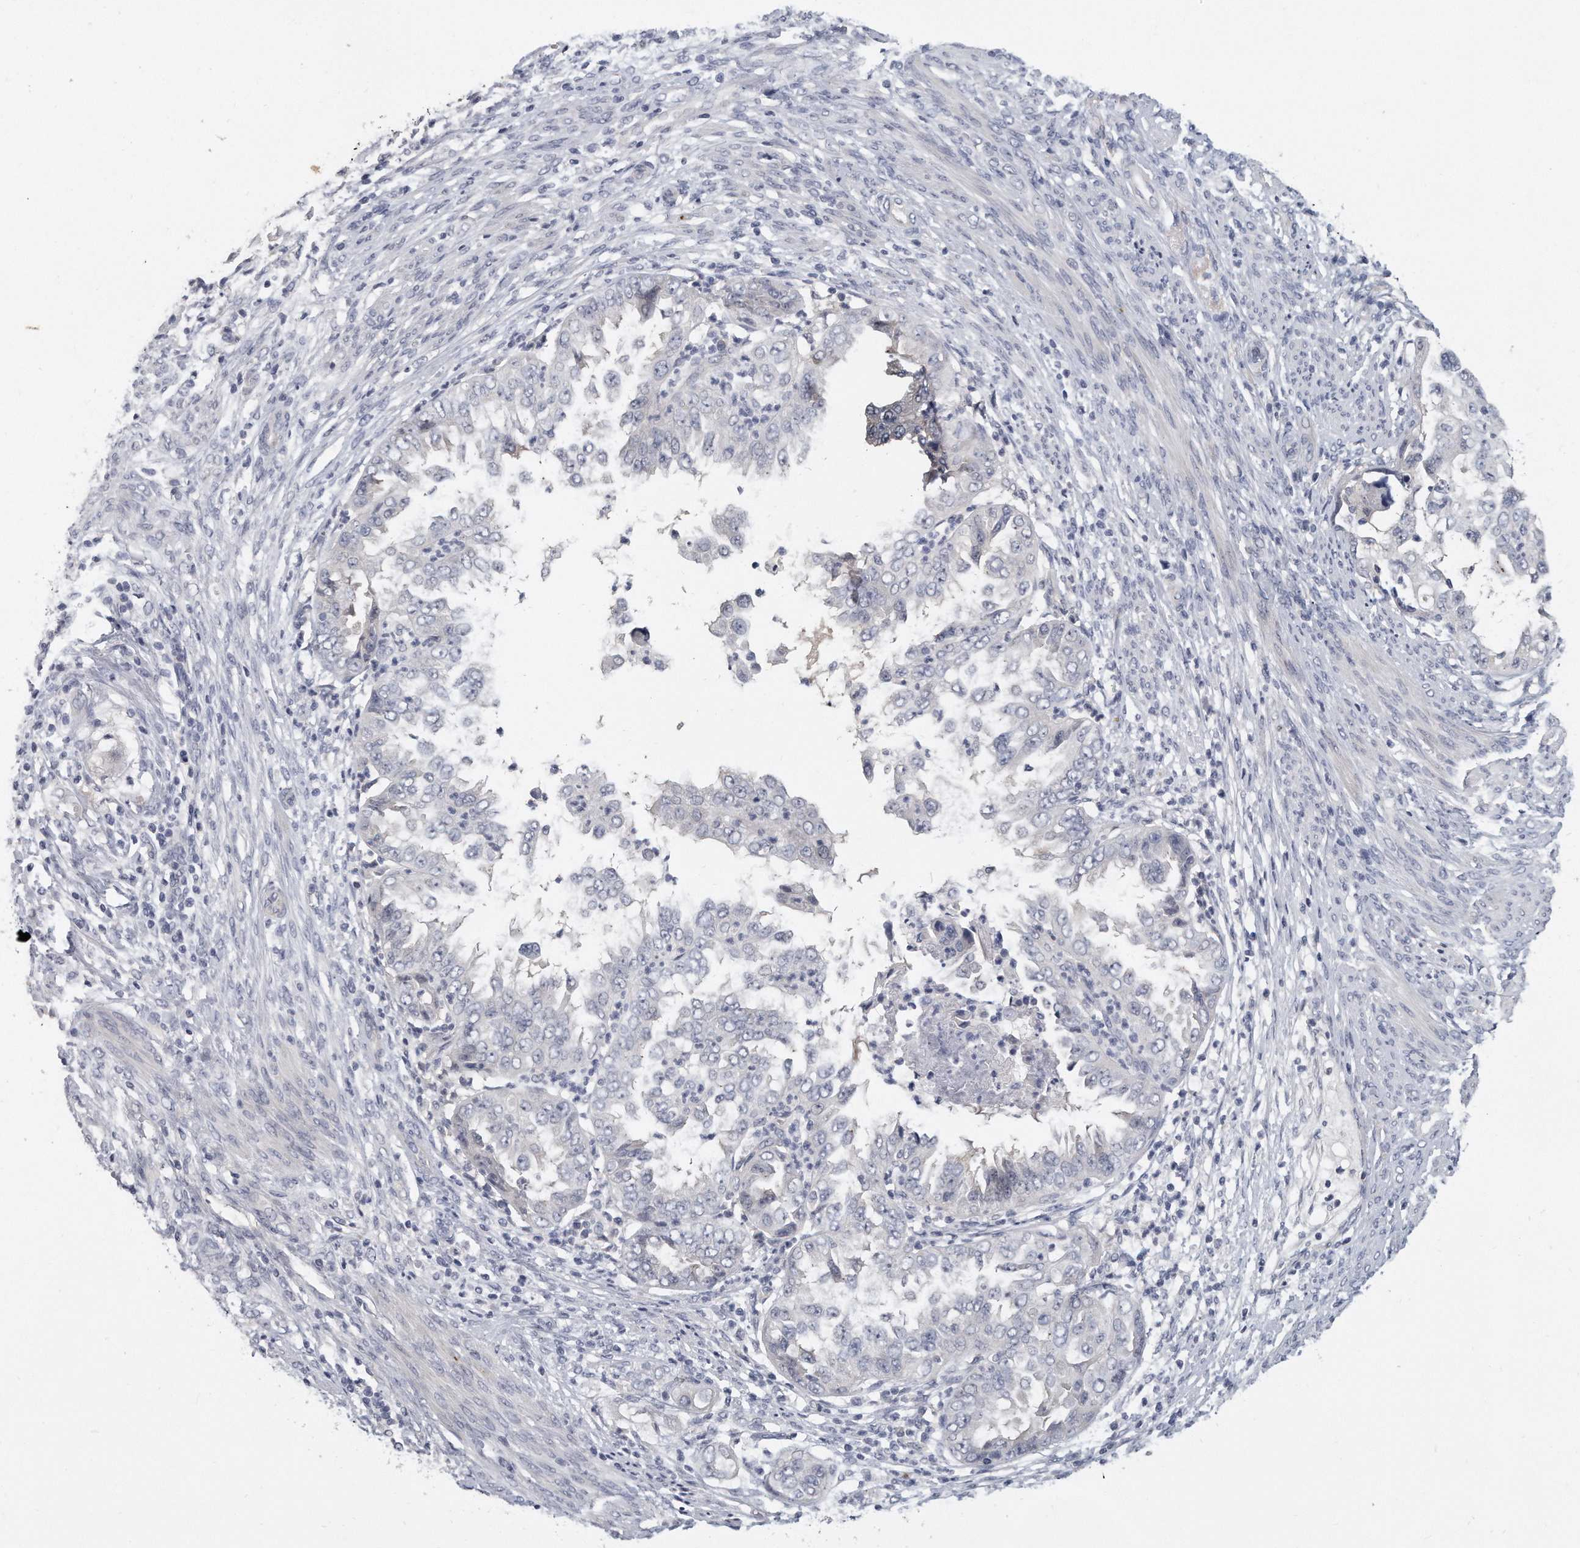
{"staining": {"intensity": "negative", "quantity": "none", "location": "none"}, "tissue": "endometrial cancer", "cell_type": "Tumor cells", "image_type": "cancer", "snomed": [{"axis": "morphology", "description": "Adenocarcinoma, NOS"}, {"axis": "topography", "description": "Endometrium"}], "caption": "This is an immunohistochemistry image of human endometrial cancer (adenocarcinoma). There is no positivity in tumor cells.", "gene": "KLHL7", "patient": {"sex": "female", "age": 85}}